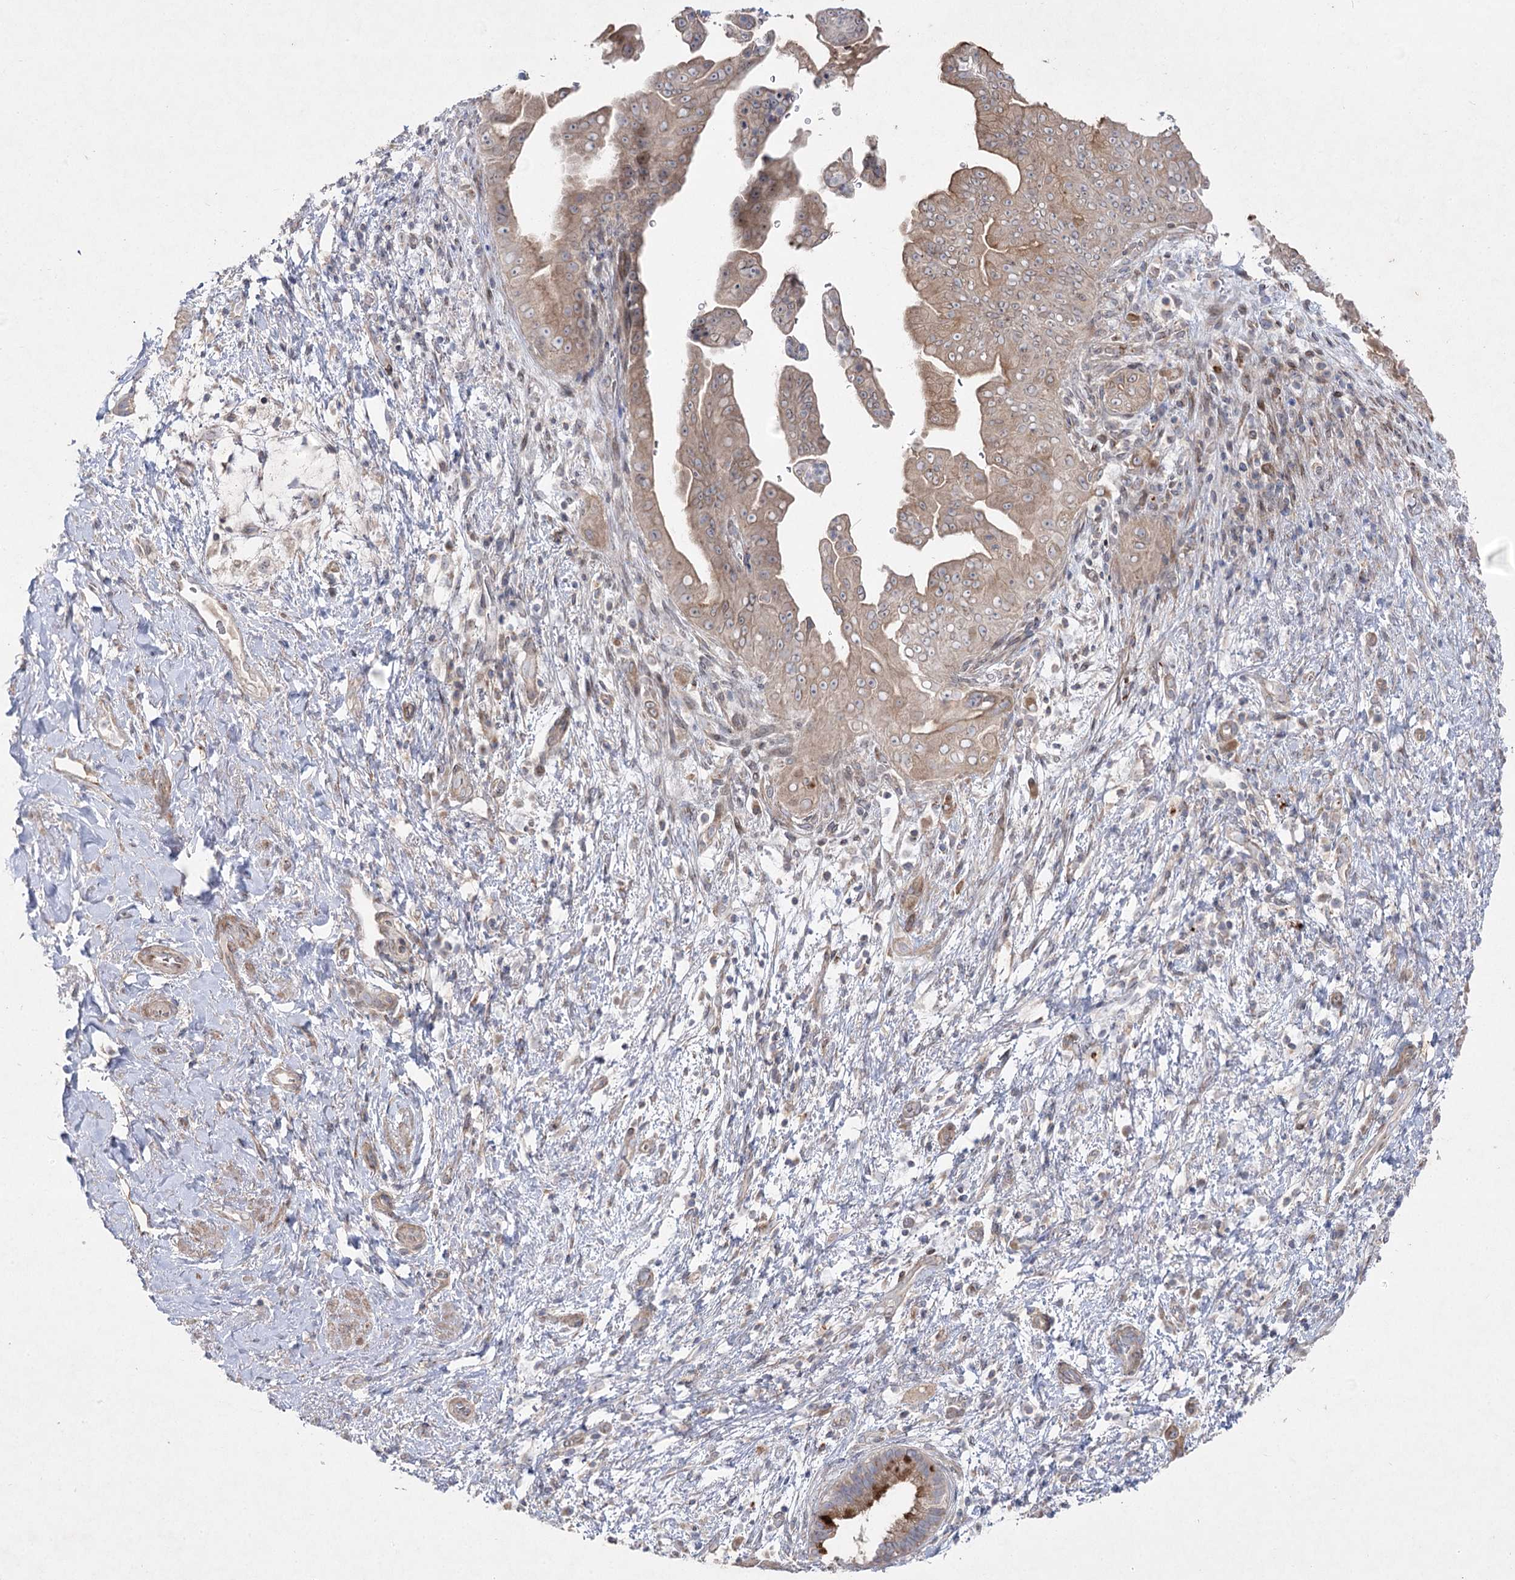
{"staining": {"intensity": "moderate", "quantity": ">75%", "location": "cytoplasmic/membranous"}, "tissue": "pancreatic cancer", "cell_type": "Tumor cells", "image_type": "cancer", "snomed": [{"axis": "morphology", "description": "Adenocarcinoma, NOS"}, {"axis": "topography", "description": "Pancreas"}], "caption": "A medium amount of moderate cytoplasmic/membranous positivity is seen in about >75% of tumor cells in pancreatic cancer tissue.", "gene": "SH3BP5L", "patient": {"sex": "female", "age": 78}}